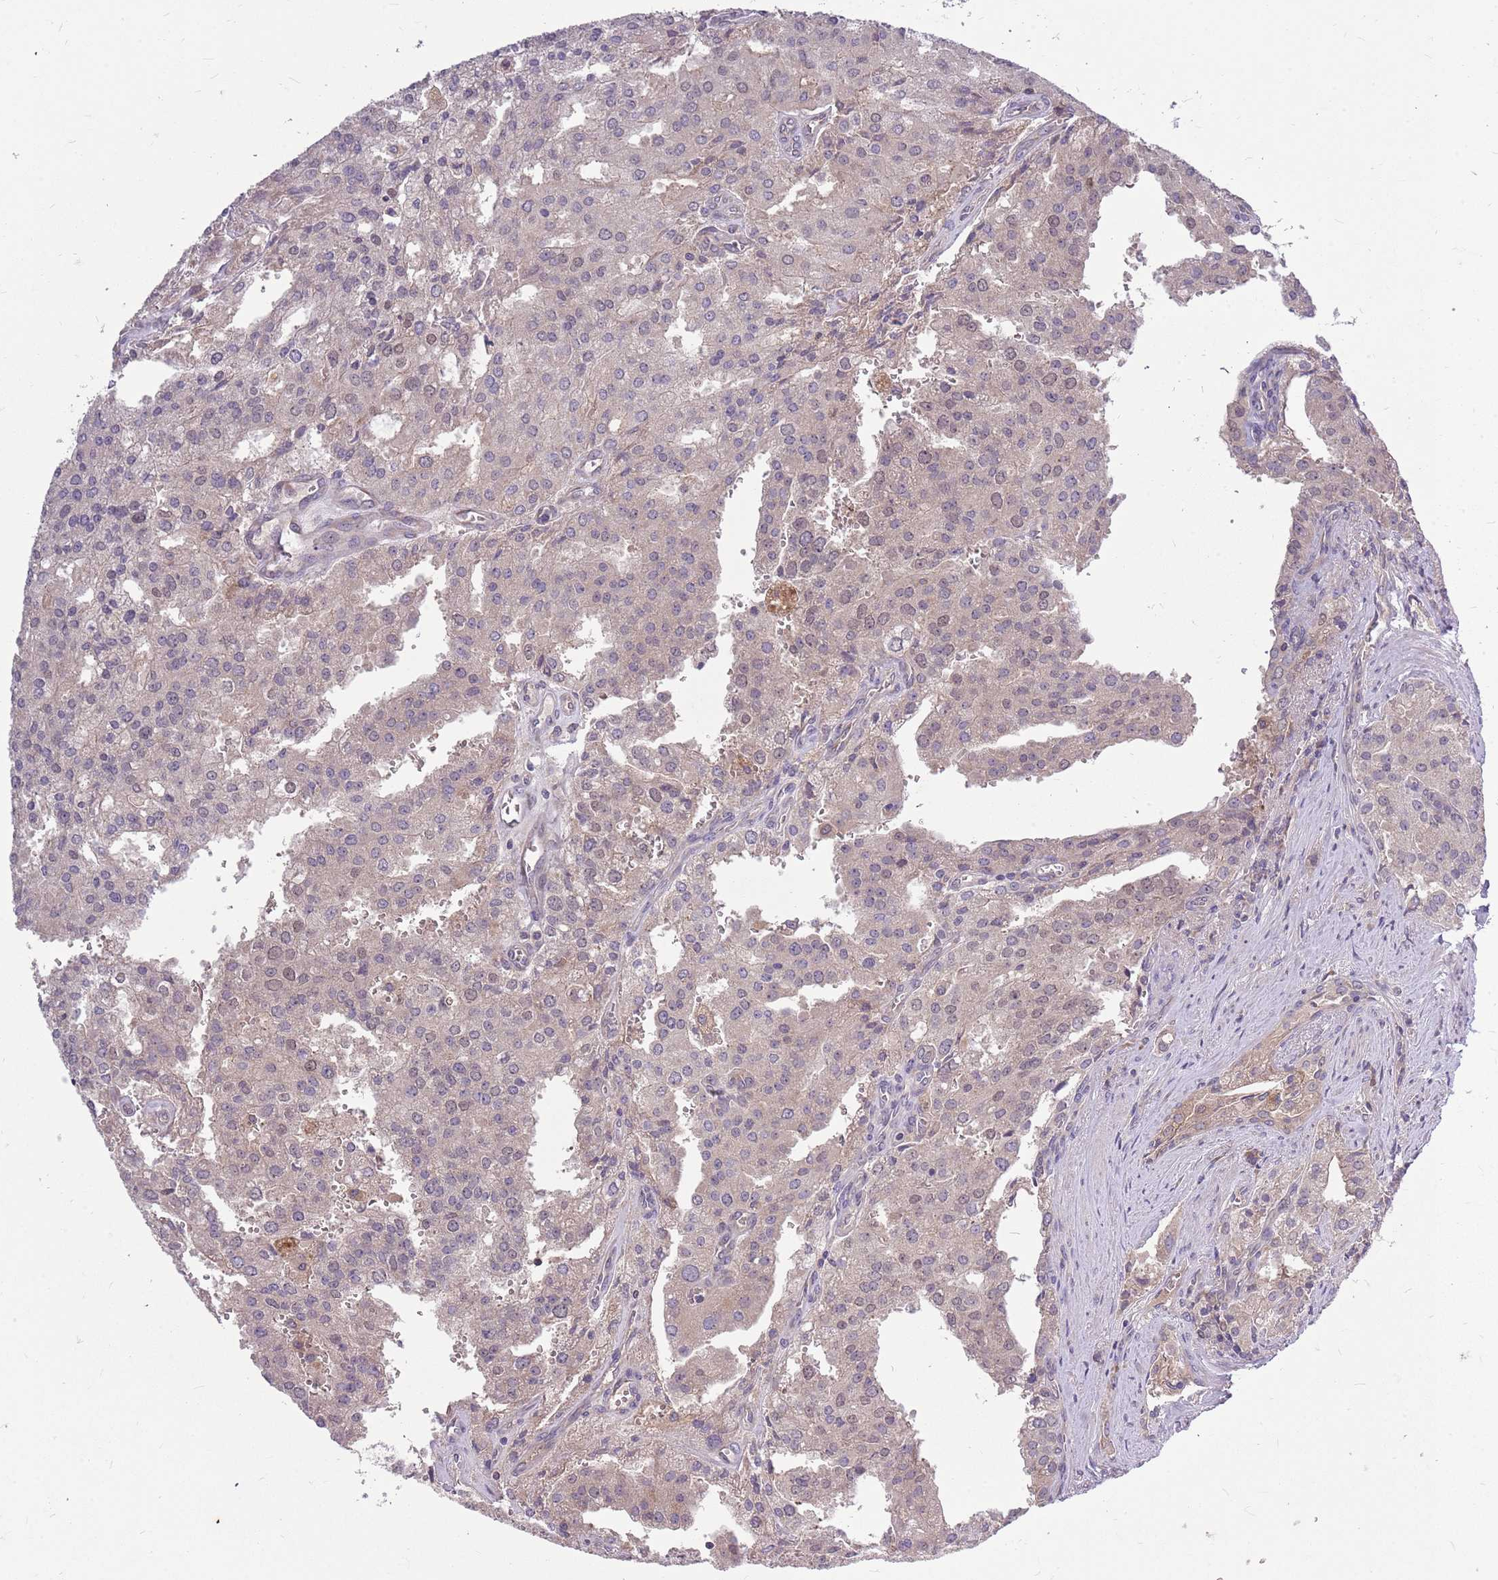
{"staining": {"intensity": "weak", "quantity": "25%-75%", "location": "cytoplasmic/membranous,nuclear"}, "tissue": "prostate cancer", "cell_type": "Tumor cells", "image_type": "cancer", "snomed": [{"axis": "morphology", "description": "Adenocarcinoma, High grade"}, {"axis": "topography", "description": "Prostate"}], "caption": "Protein staining reveals weak cytoplasmic/membranous and nuclear positivity in approximately 25%-75% of tumor cells in prostate cancer (adenocarcinoma (high-grade)).", "gene": "PPP1R27", "patient": {"sex": "male", "age": 68}}